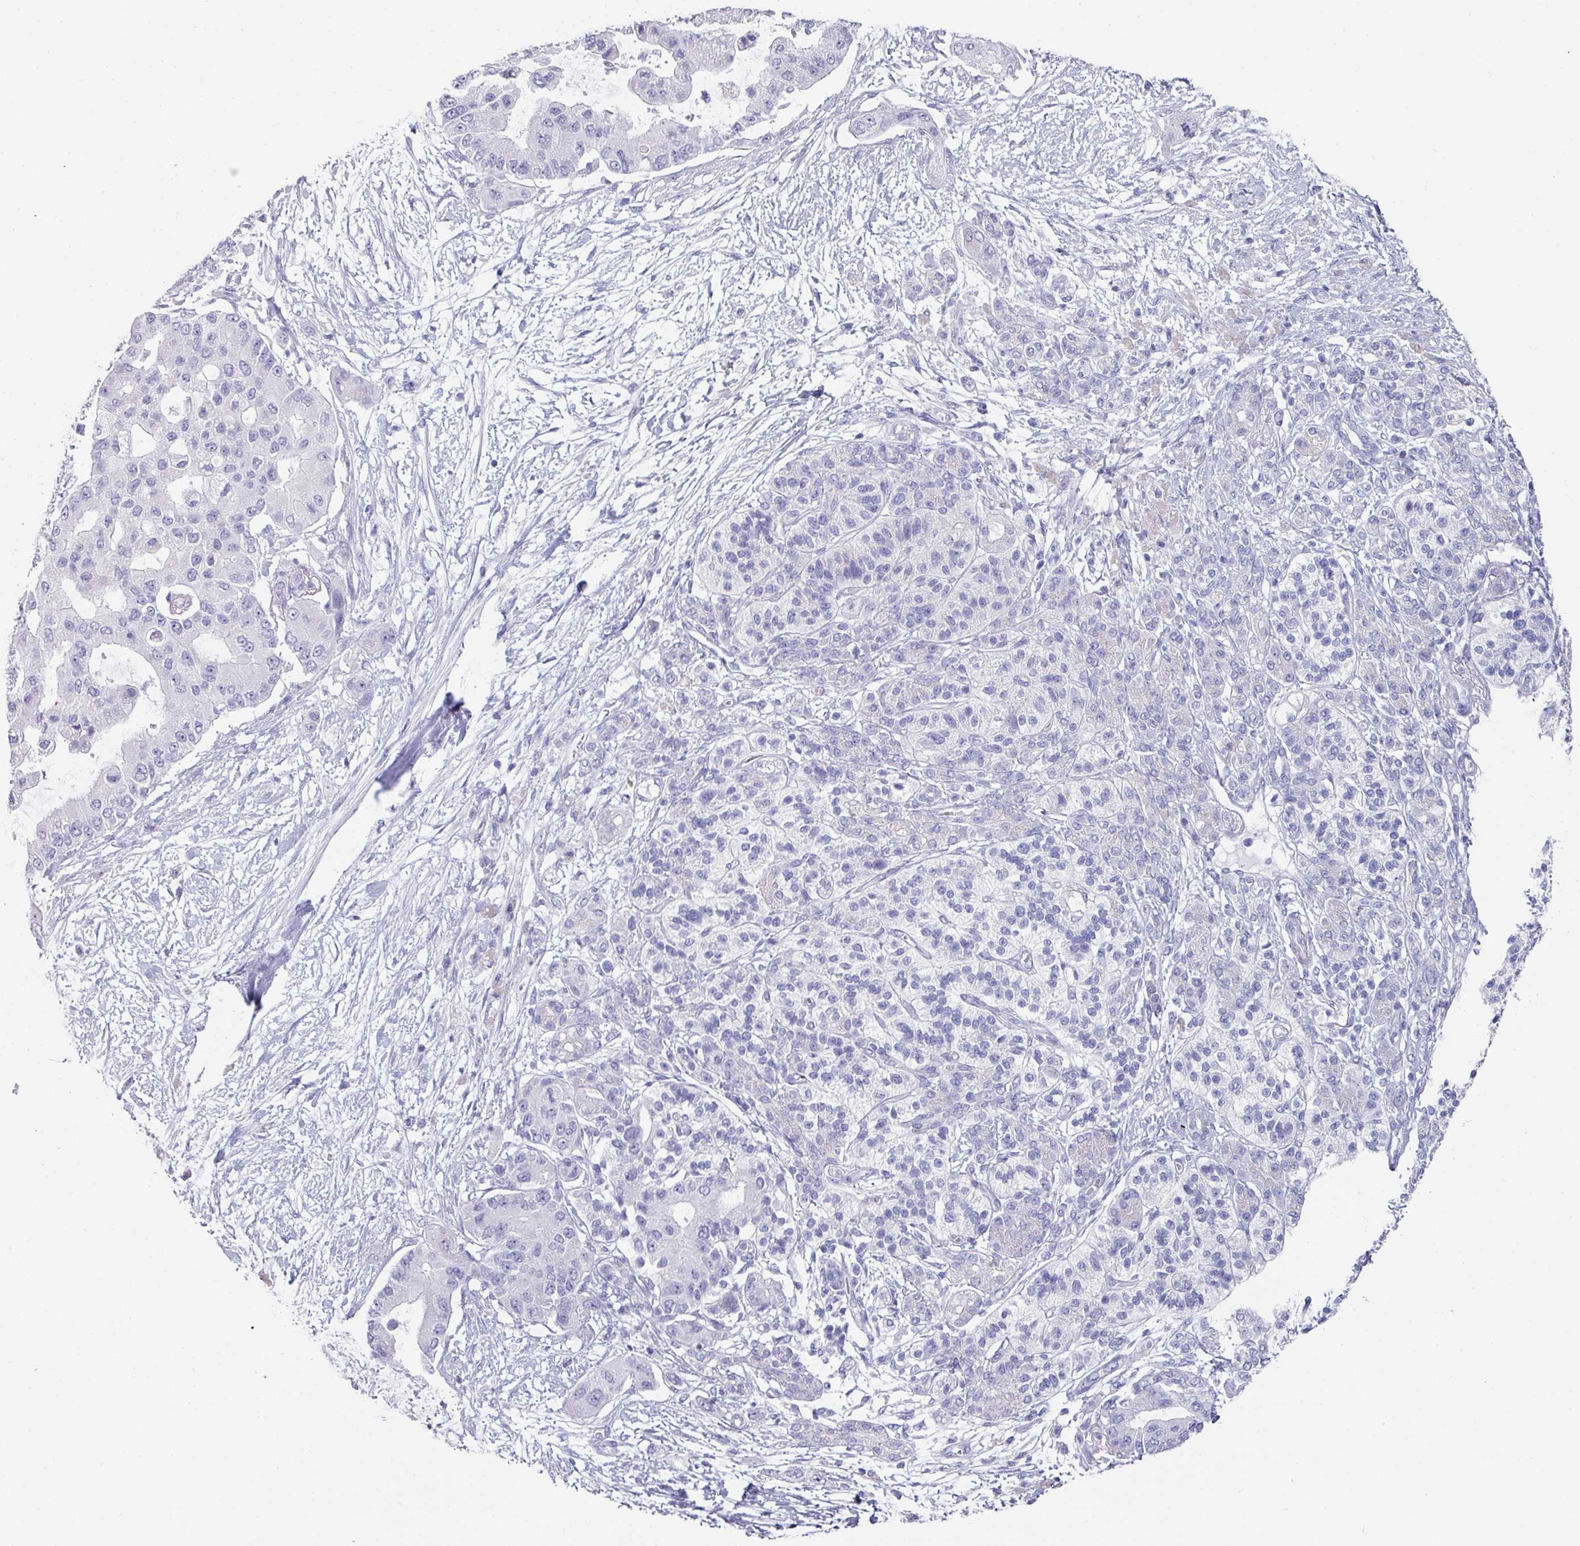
{"staining": {"intensity": "negative", "quantity": "none", "location": "none"}, "tissue": "pancreatic cancer", "cell_type": "Tumor cells", "image_type": "cancer", "snomed": [{"axis": "morphology", "description": "Adenocarcinoma, NOS"}, {"axis": "topography", "description": "Pancreas"}], "caption": "Pancreatic adenocarcinoma was stained to show a protein in brown. There is no significant expression in tumor cells.", "gene": "PEX10", "patient": {"sex": "male", "age": 57}}